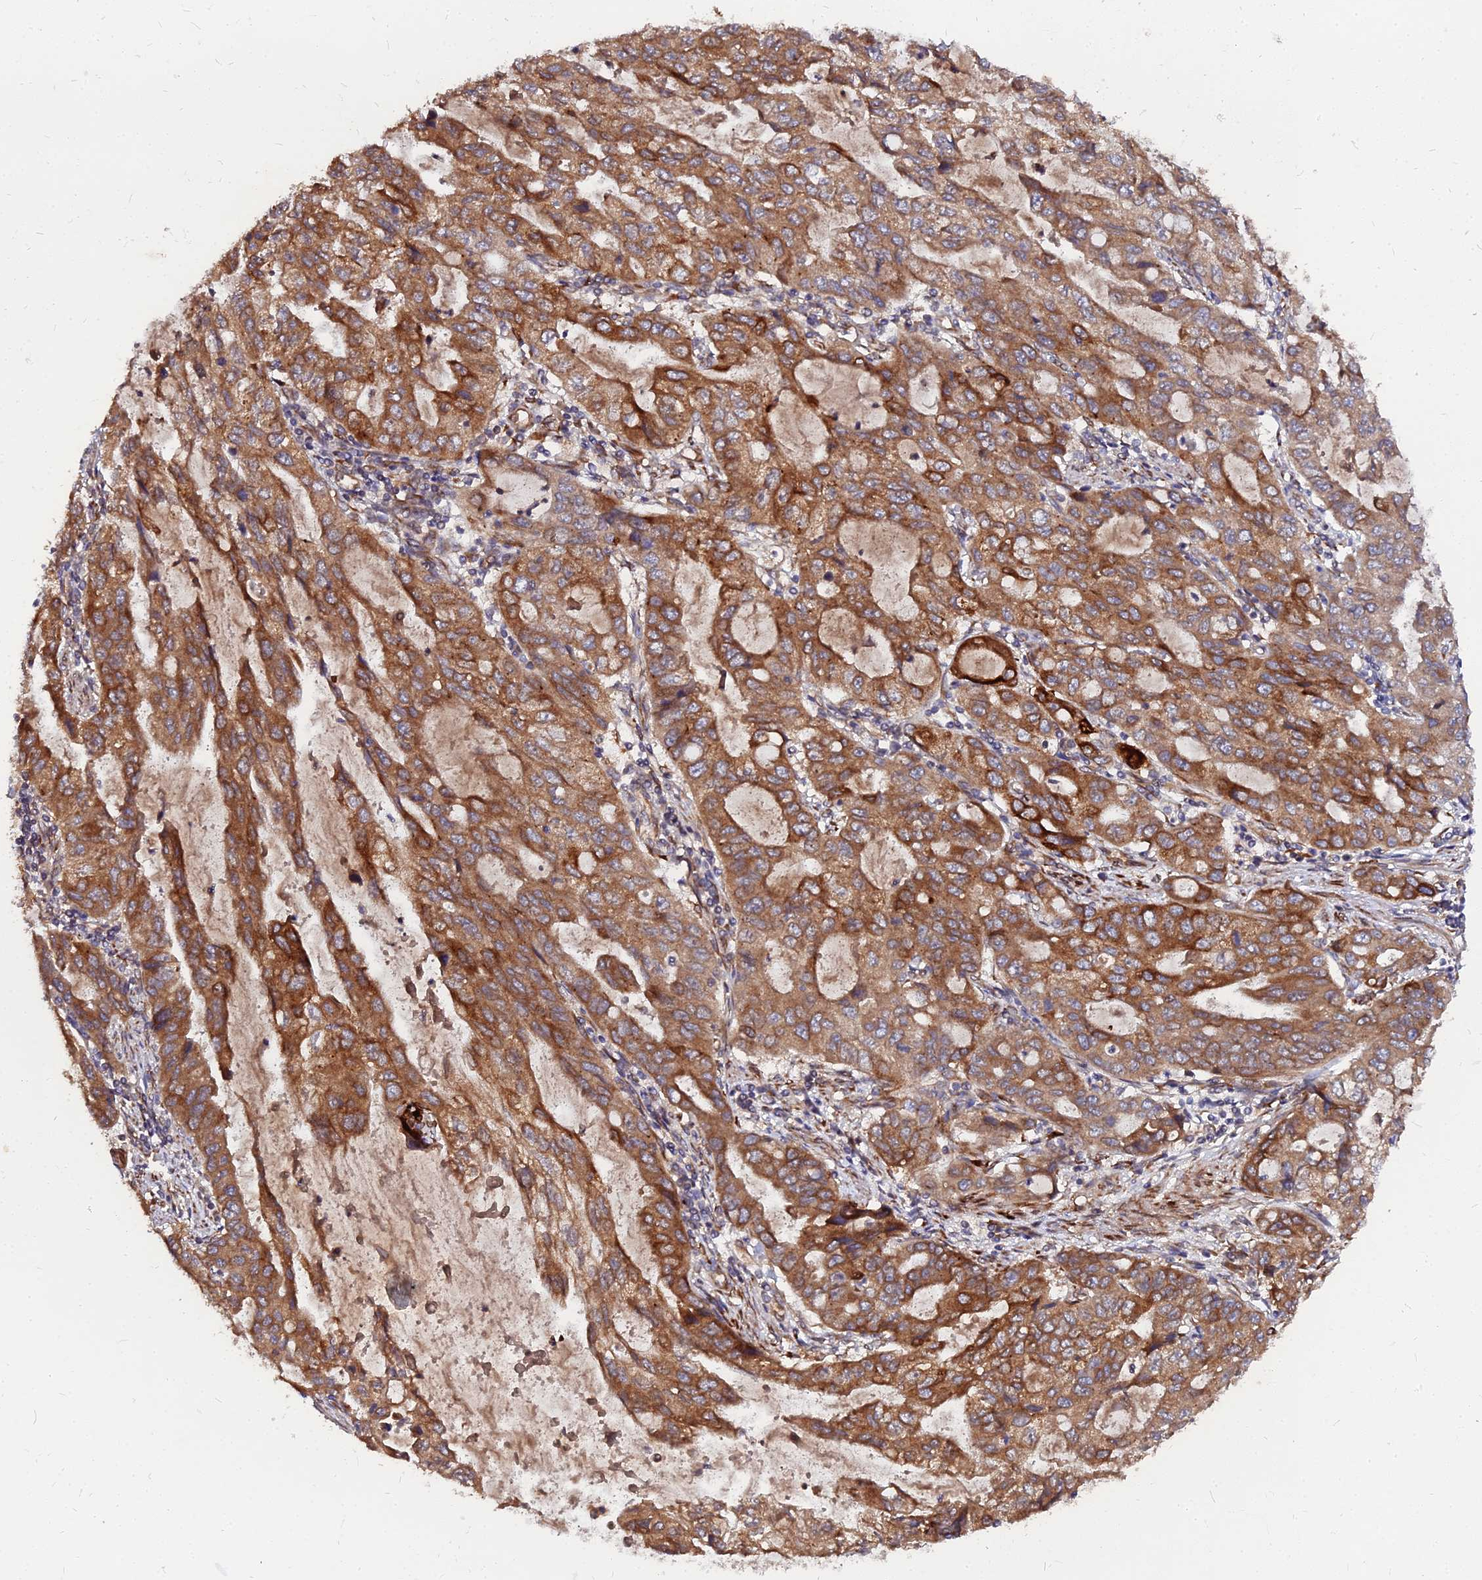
{"staining": {"intensity": "moderate", "quantity": ">75%", "location": "cytoplasmic/membranous"}, "tissue": "stomach cancer", "cell_type": "Tumor cells", "image_type": "cancer", "snomed": [{"axis": "morphology", "description": "Adenocarcinoma, NOS"}, {"axis": "topography", "description": "Stomach, upper"}], "caption": "Moderate cytoplasmic/membranous protein staining is present in about >75% of tumor cells in adenocarcinoma (stomach).", "gene": "PDE4D", "patient": {"sex": "female", "age": 52}}